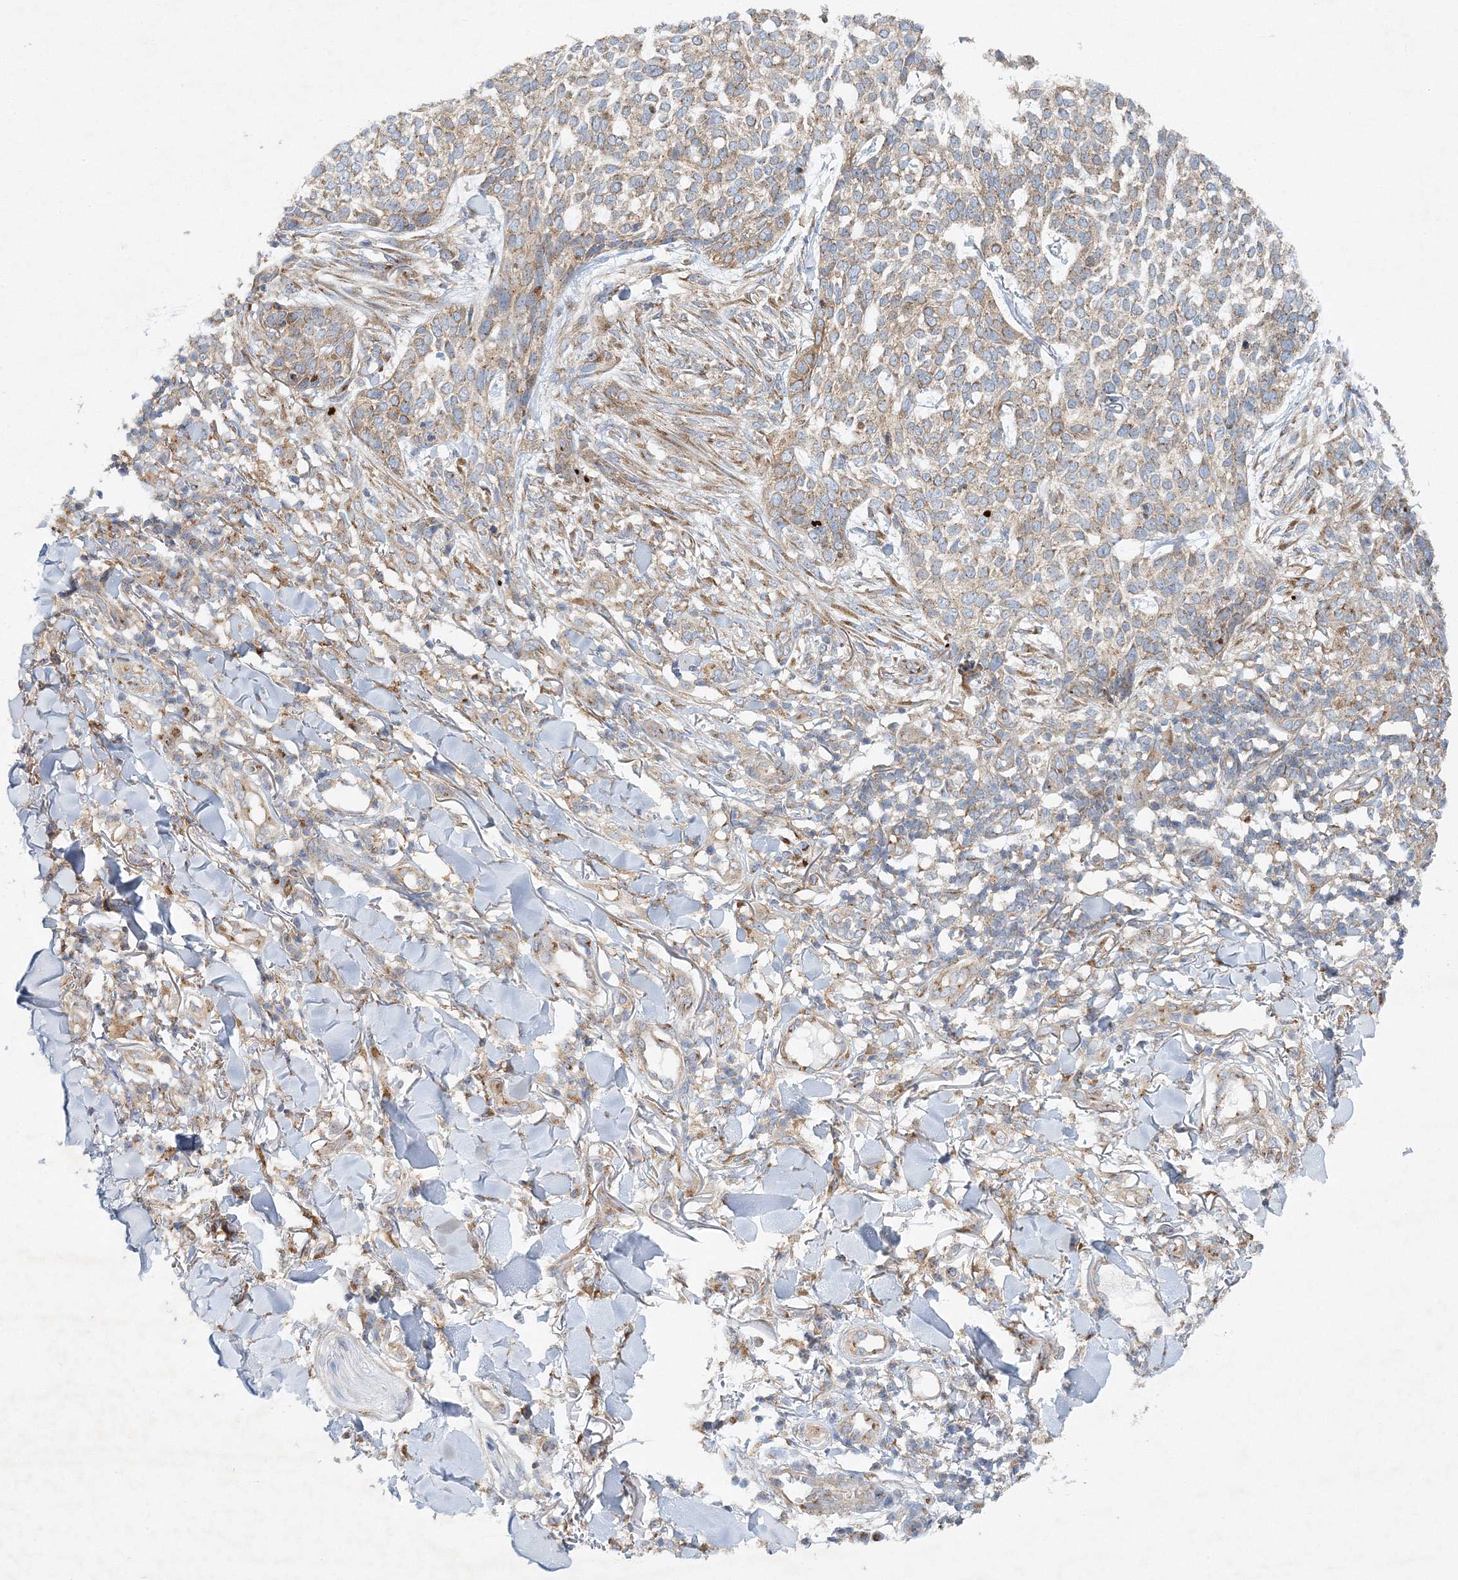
{"staining": {"intensity": "moderate", "quantity": ">75%", "location": "cytoplasmic/membranous"}, "tissue": "skin cancer", "cell_type": "Tumor cells", "image_type": "cancer", "snomed": [{"axis": "morphology", "description": "Basal cell carcinoma"}, {"axis": "topography", "description": "Skin"}], "caption": "Moderate cytoplasmic/membranous protein expression is seen in about >75% of tumor cells in skin cancer.", "gene": "SEC23IP", "patient": {"sex": "female", "age": 64}}